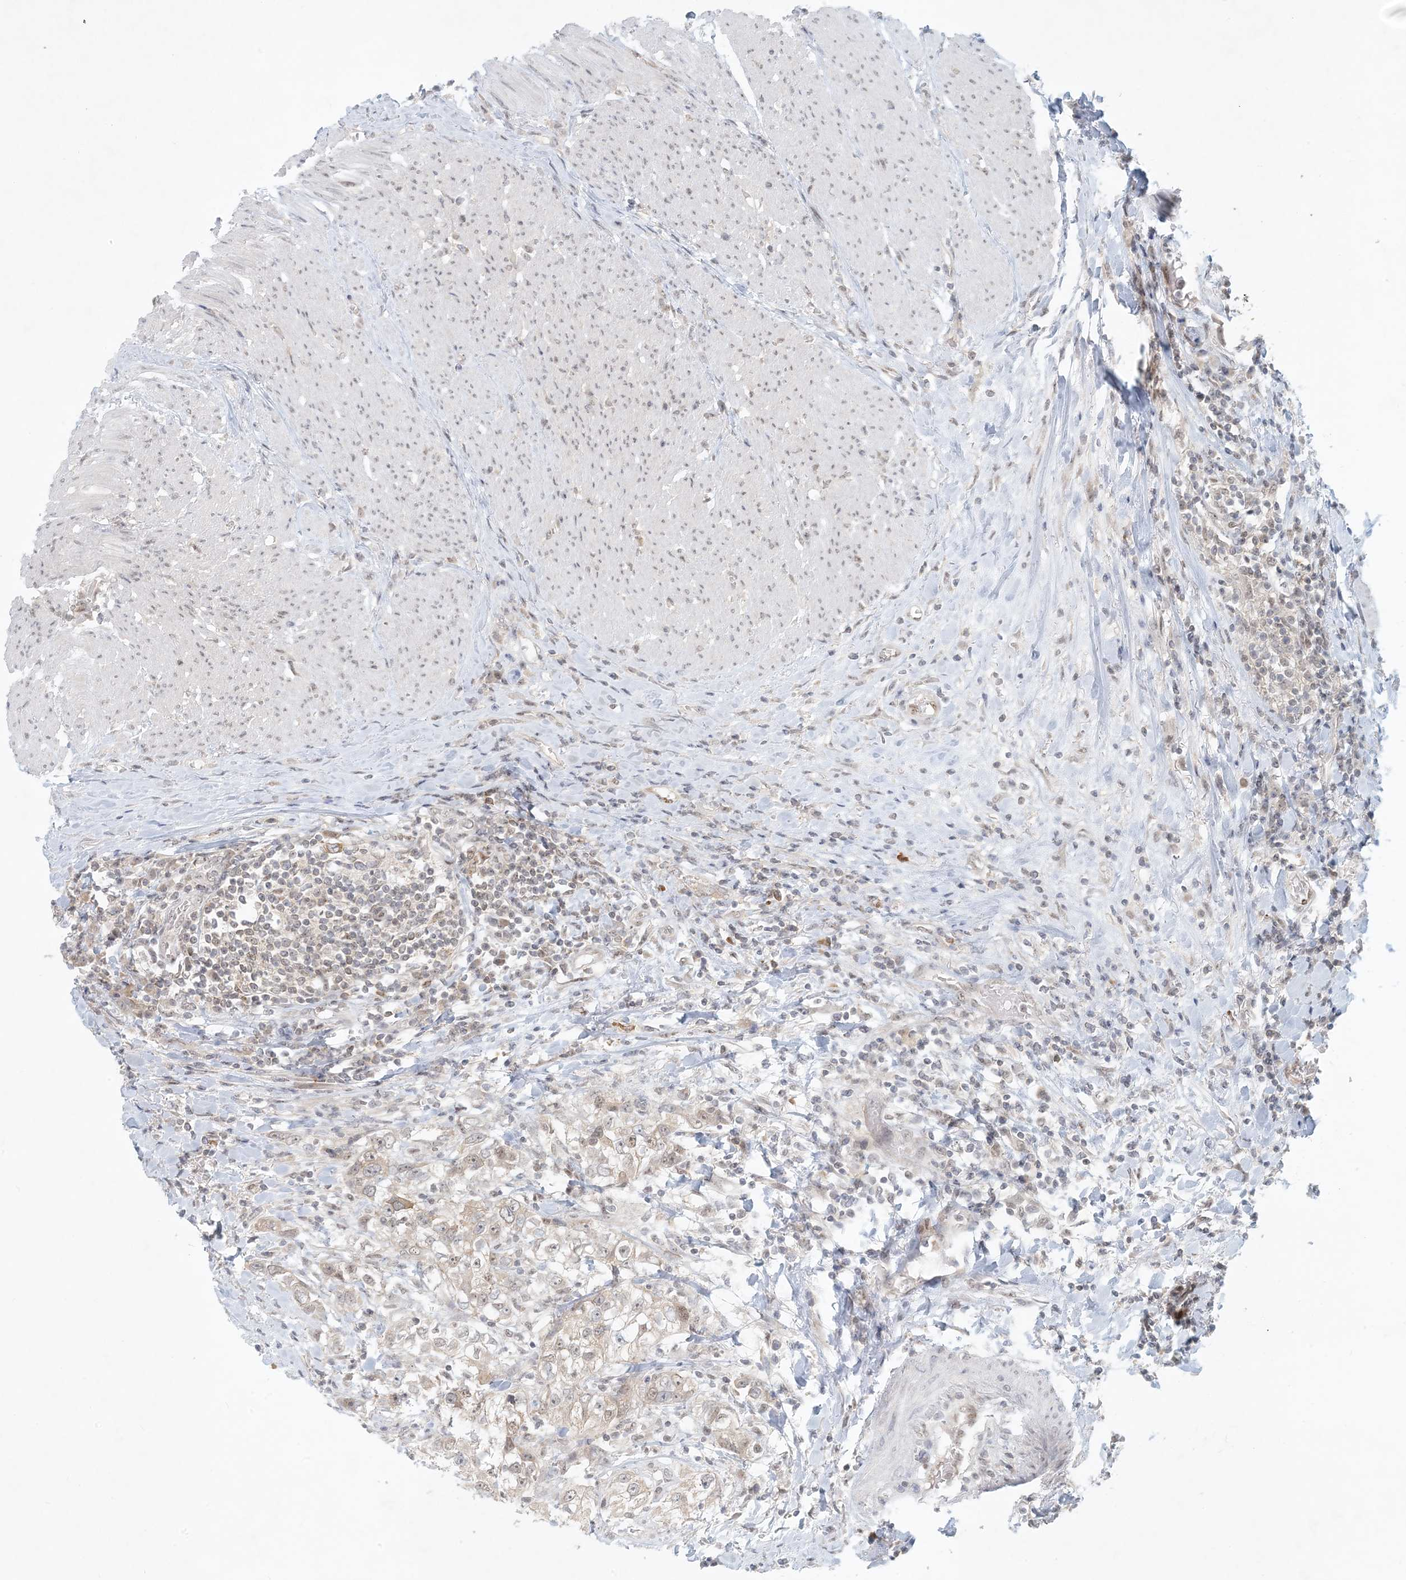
{"staining": {"intensity": "moderate", "quantity": ">75%", "location": "cytoplasmic/membranous,nuclear"}, "tissue": "urothelial cancer", "cell_type": "Tumor cells", "image_type": "cancer", "snomed": [{"axis": "morphology", "description": "Urothelial carcinoma, High grade"}, {"axis": "topography", "description": "Urinary bladder"}], "caption": "Urothelial cancer stained with a protein marker displays moderate staining in tumor cells.", "gene": "OBI1", "patient": {"sex": "female", "age": 80}}